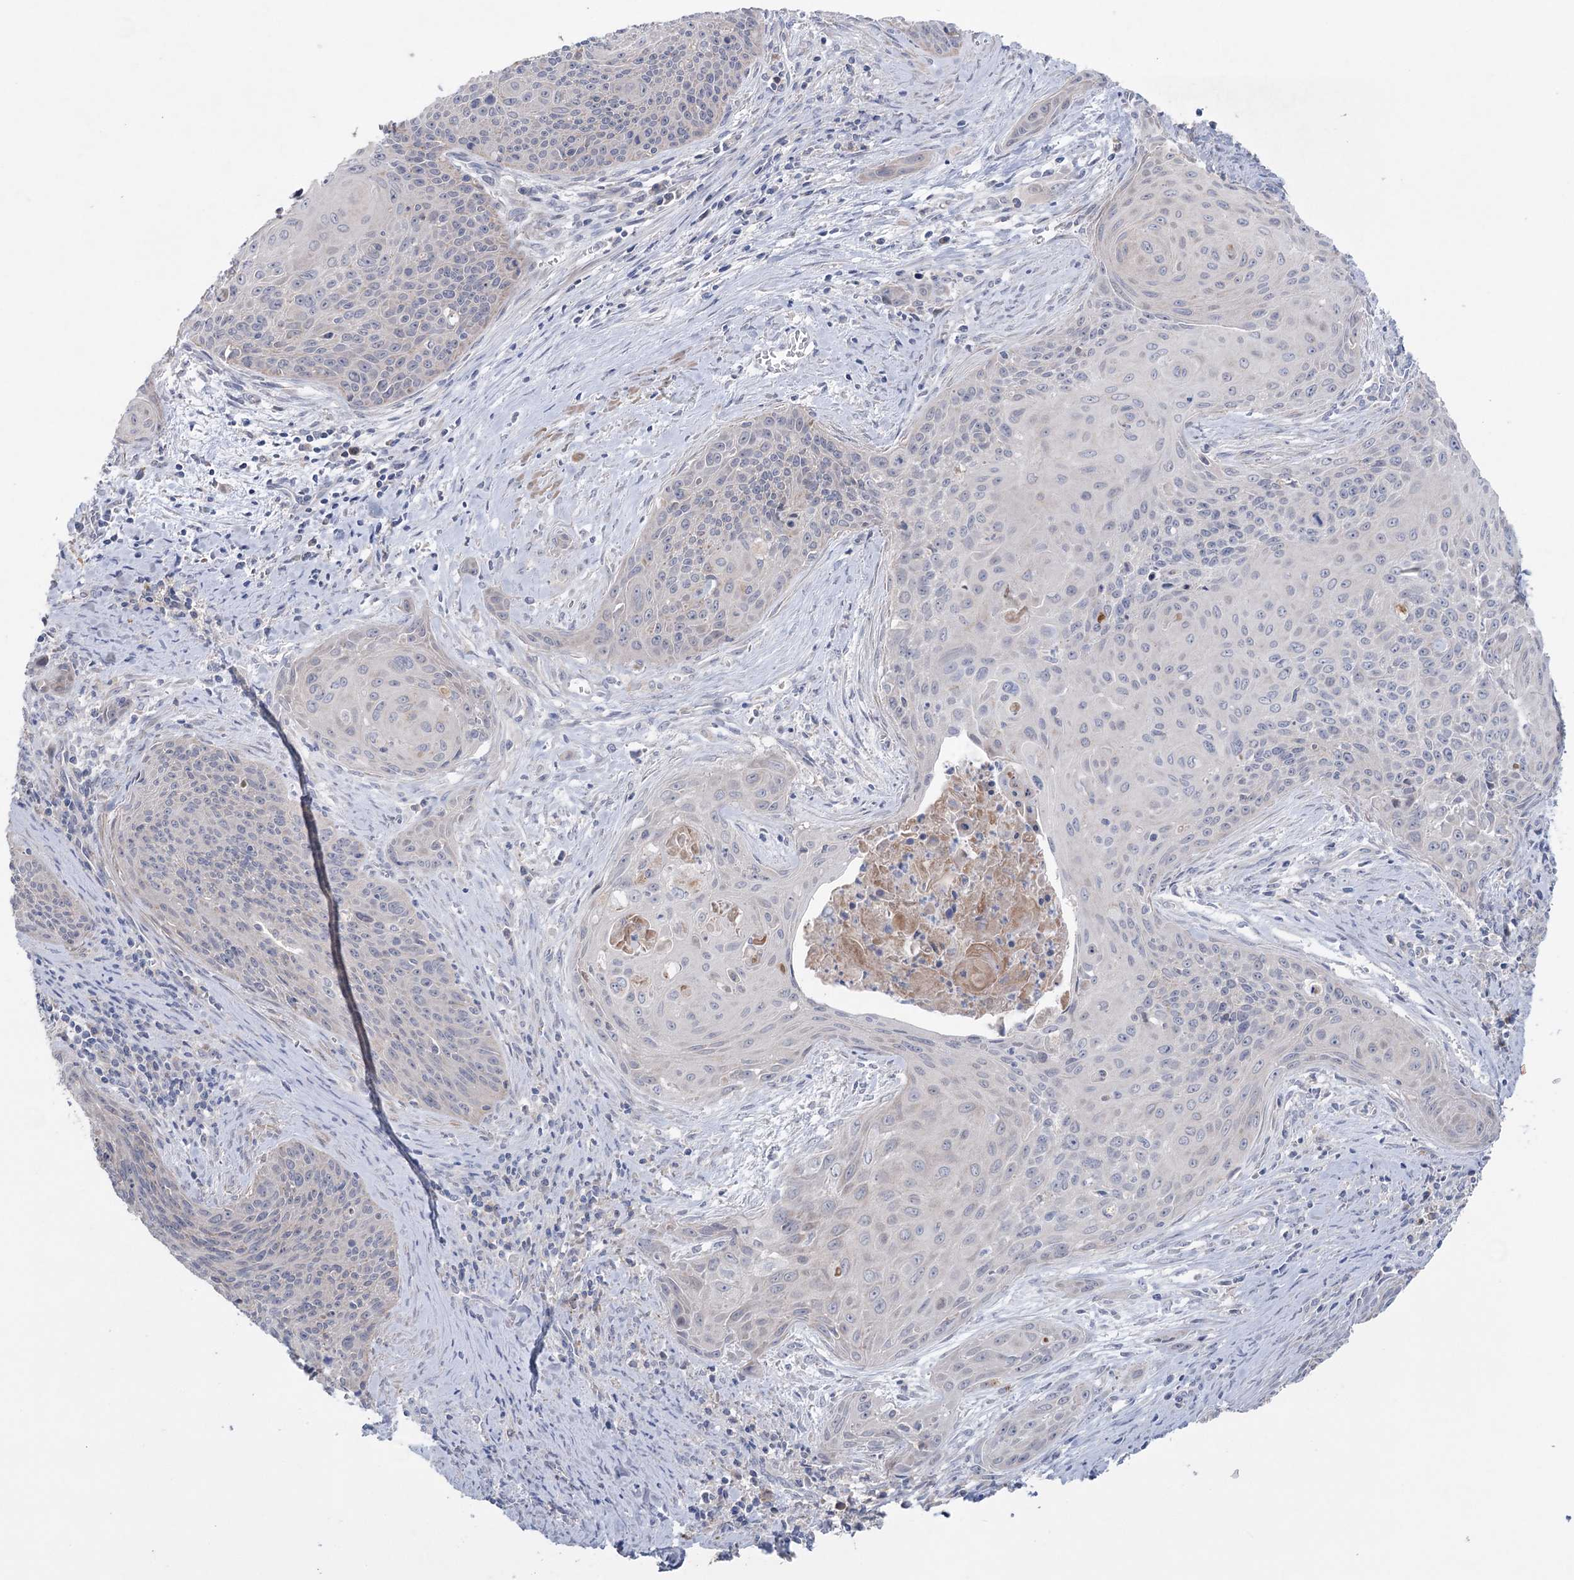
{"staining": {"intensity": "negative", "quantity": "none", "location": "none"}, "tissue": "cervical cancer", "cell_type": "Tumor cells", "image_type": "cancer", "snomed": [{"axis": "morphology", "description": "Squamous cell carcinoma, NOS"}, {"axis": "topography", "description": "Cervix"}], "caption": "The immunohistochemistry (IHC) image has no significant expression in tumor cells of cervical cancer tissue.", "gene": "MTCH2", "patient": {"sex": "female", "age": 55}}